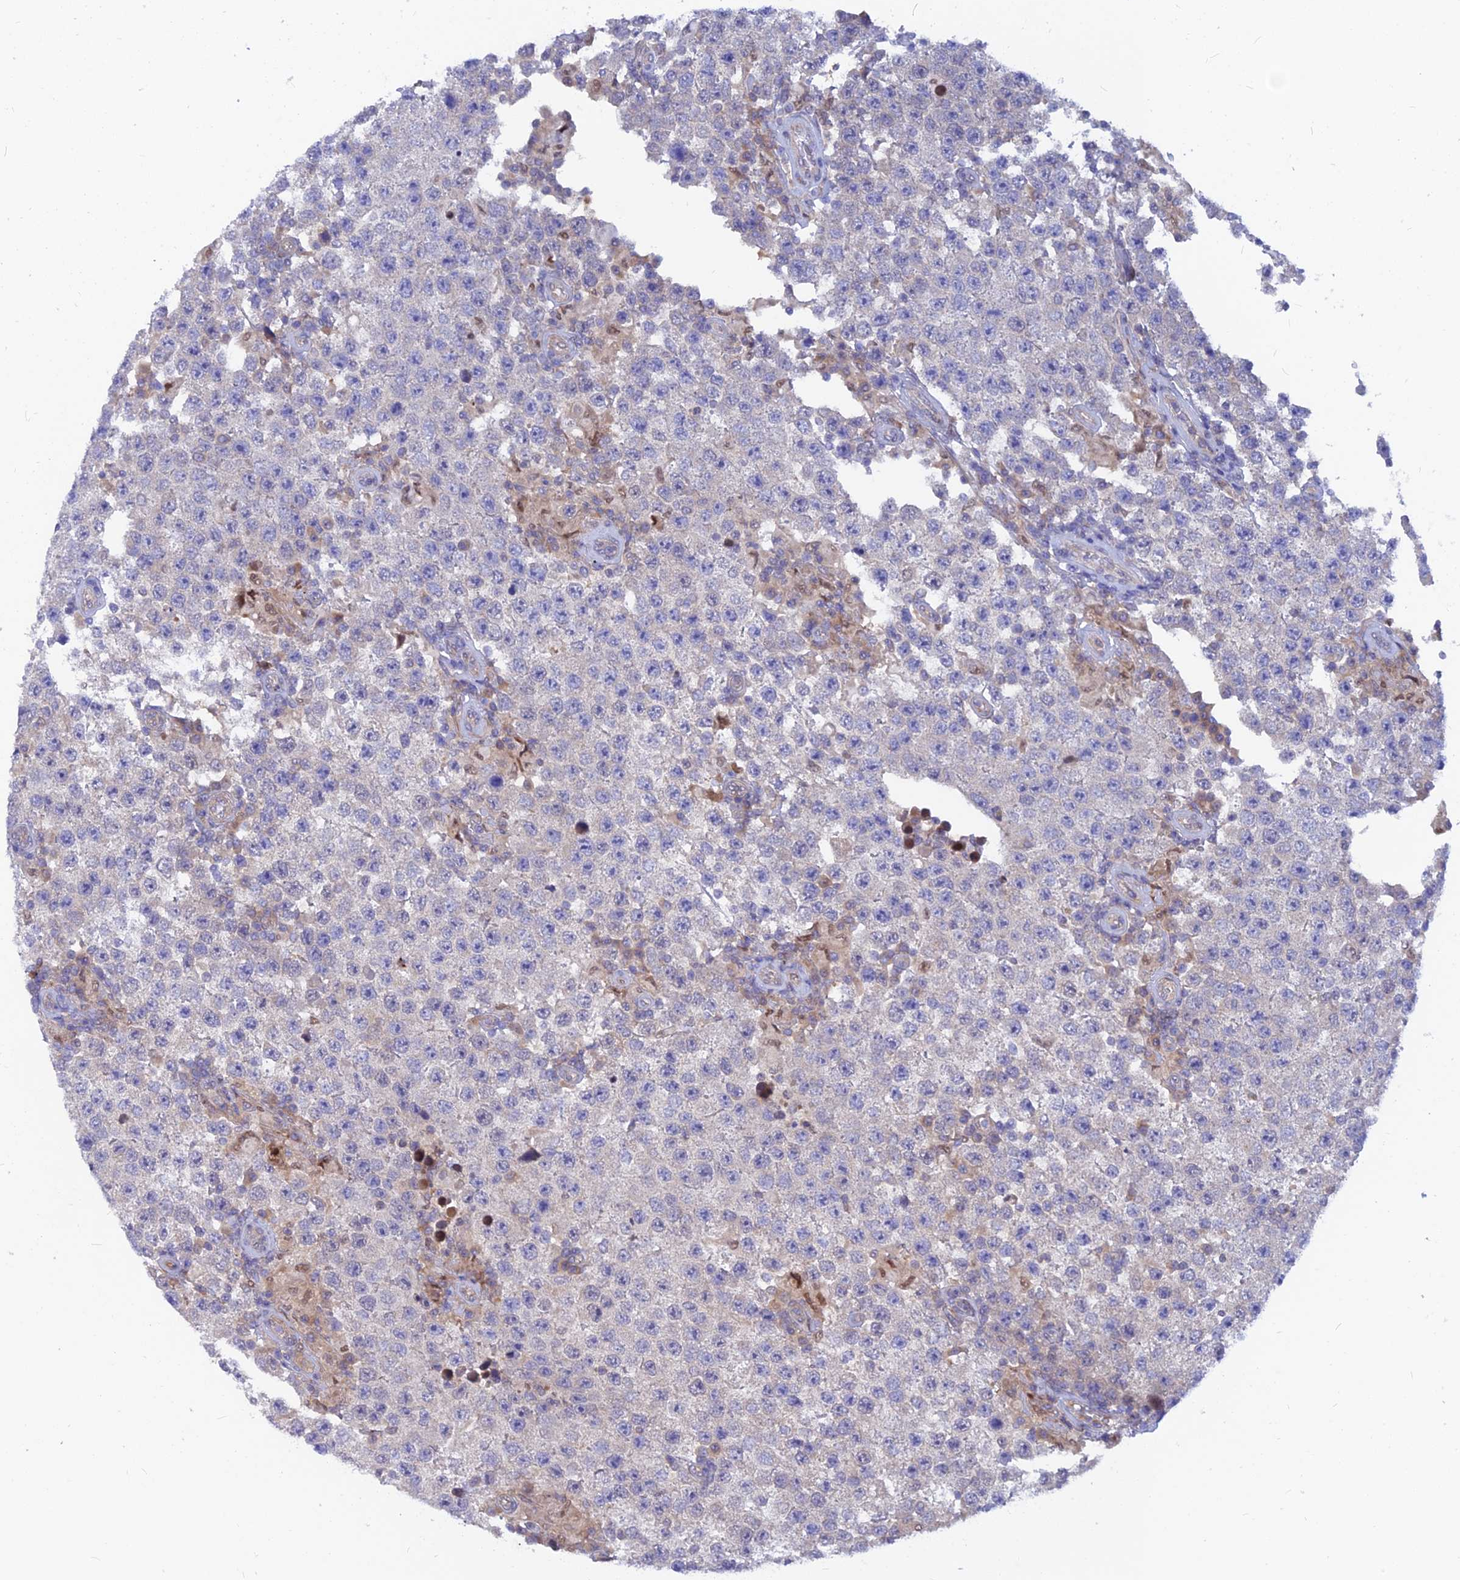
{"staining": {"intensity": "negative", "quantity": "none", "location": "none"}, "tissue": "testis cancer", "cell_type": "Tumor cells", "image_type": "cancer", "snomed": [{"axis": "morphology", "description": "Normal tissue, NOS"}, {"axis": "morphology", "description": "Urothelial carcinoma, High grade"}, {"axis": "morphology", "description": "Seminoma, NOS"}, {"axis": "morphology", "description": "Carcinoma, Embryonal, NOS"}, {"axis": "topography", "description": "Urinary bladder"}, {"axis": "topography", "description": "Testis"}], "caption": "High magnification brightfield microscopy of testis cancer (high-grade urothelial carcinoma) stained with DAB (brown) and counterstained with hematoxylin (blue): tumor cells show no significant positivity.", "gene": "DNAJC16", "patient": {"sex": "male", "age": 41}}